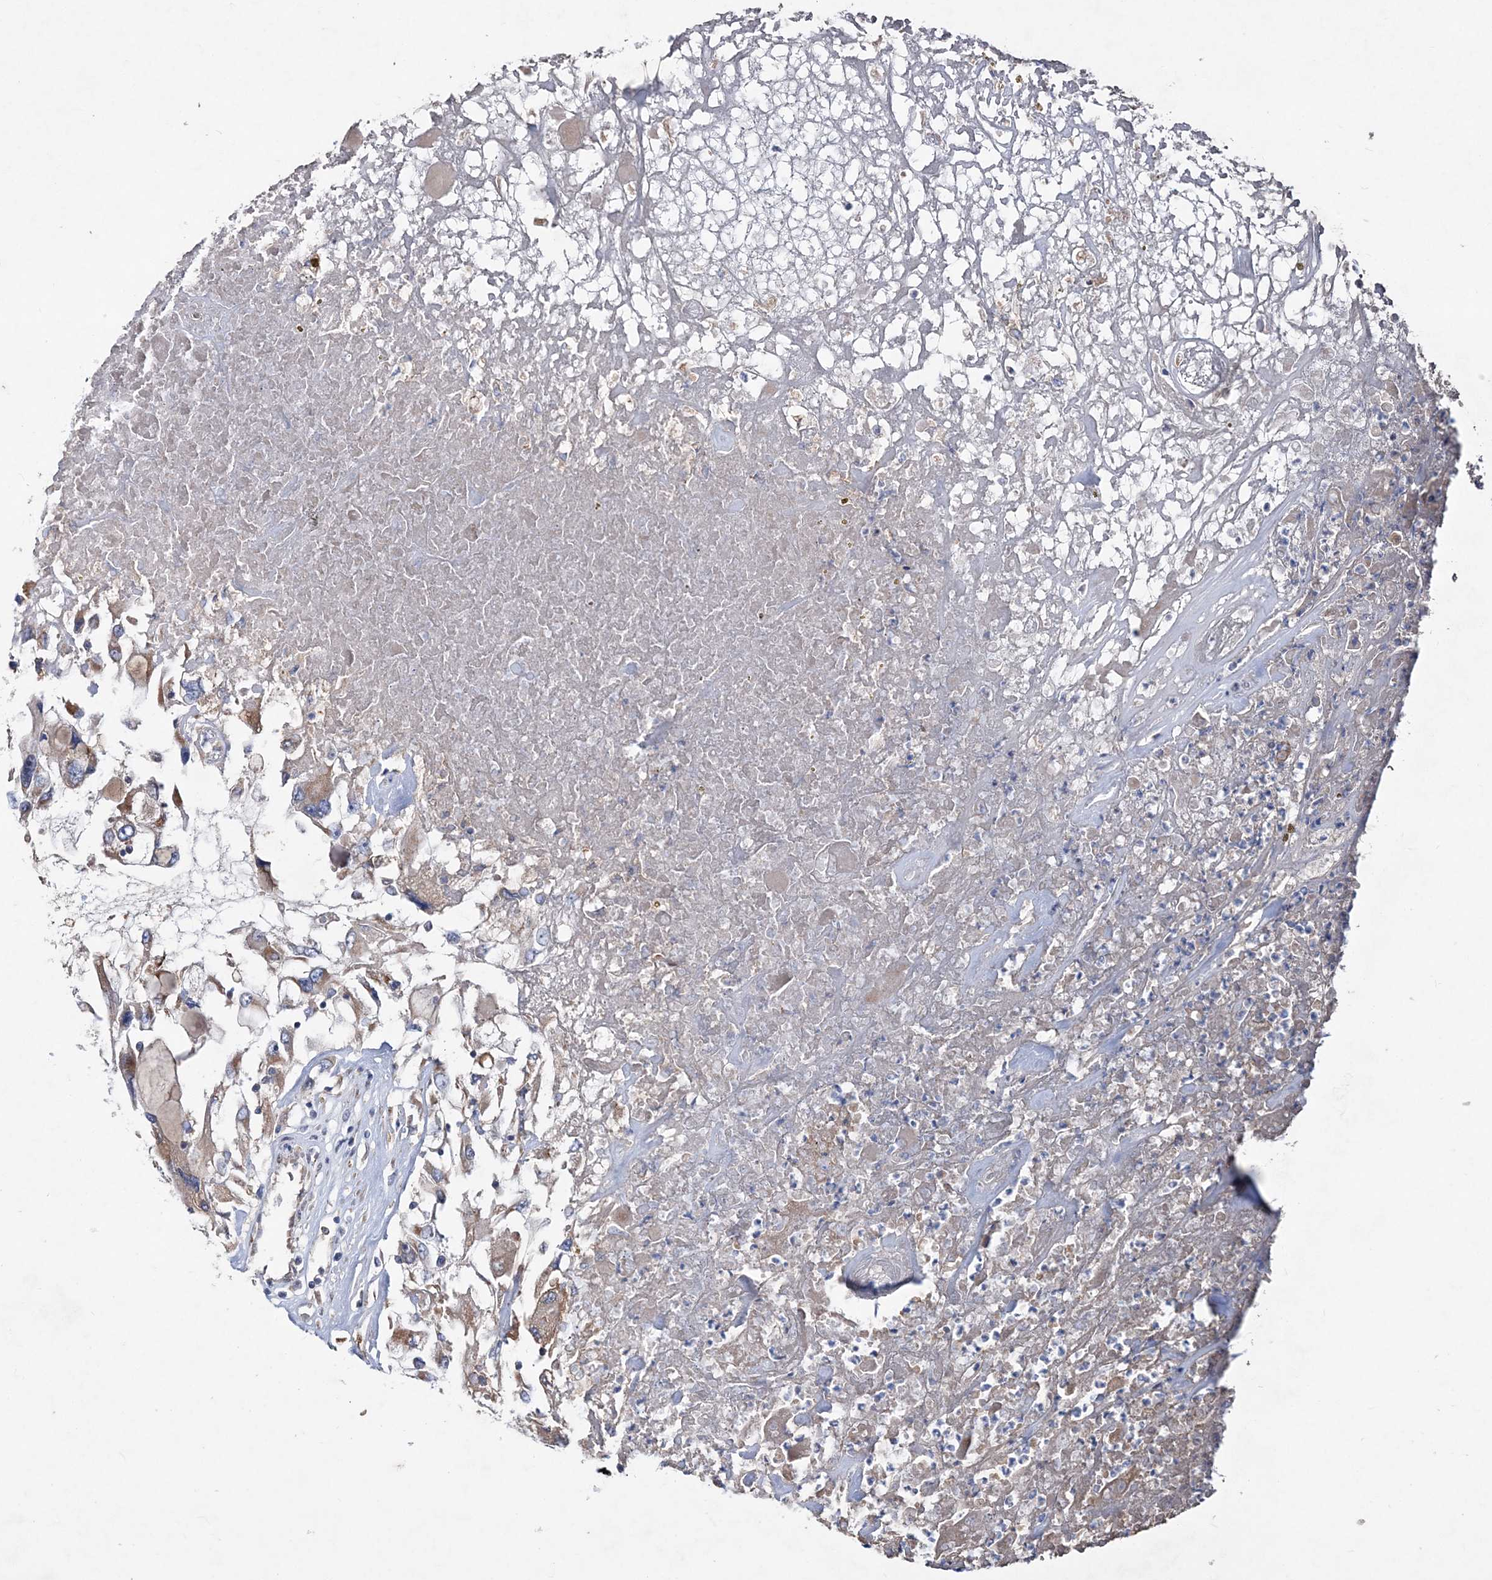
{"staining": {"intensity": "moderate", "quantity": "25%-75%", "location": "cytoplasmic/membranous"}, "tissue": "renal cancer", "cell_type": "Tumor cells", "image_type": "cancer", "snomed": [{"axis": "morphology", "description": "Adenocarcinoma, NOS"}, {"axis": "topography", "description": "Kidney"}], "caption": "Immunohistochemical staining of human adenocarcinoma (renal) displays medium levels of moderate cytoplasmic/membranous expression in approximately 25%-75% of tumor cells. Nuclei are stained in blue.", "gene": "NGLY1", "patient": {"sex": "female", "age": 52}}